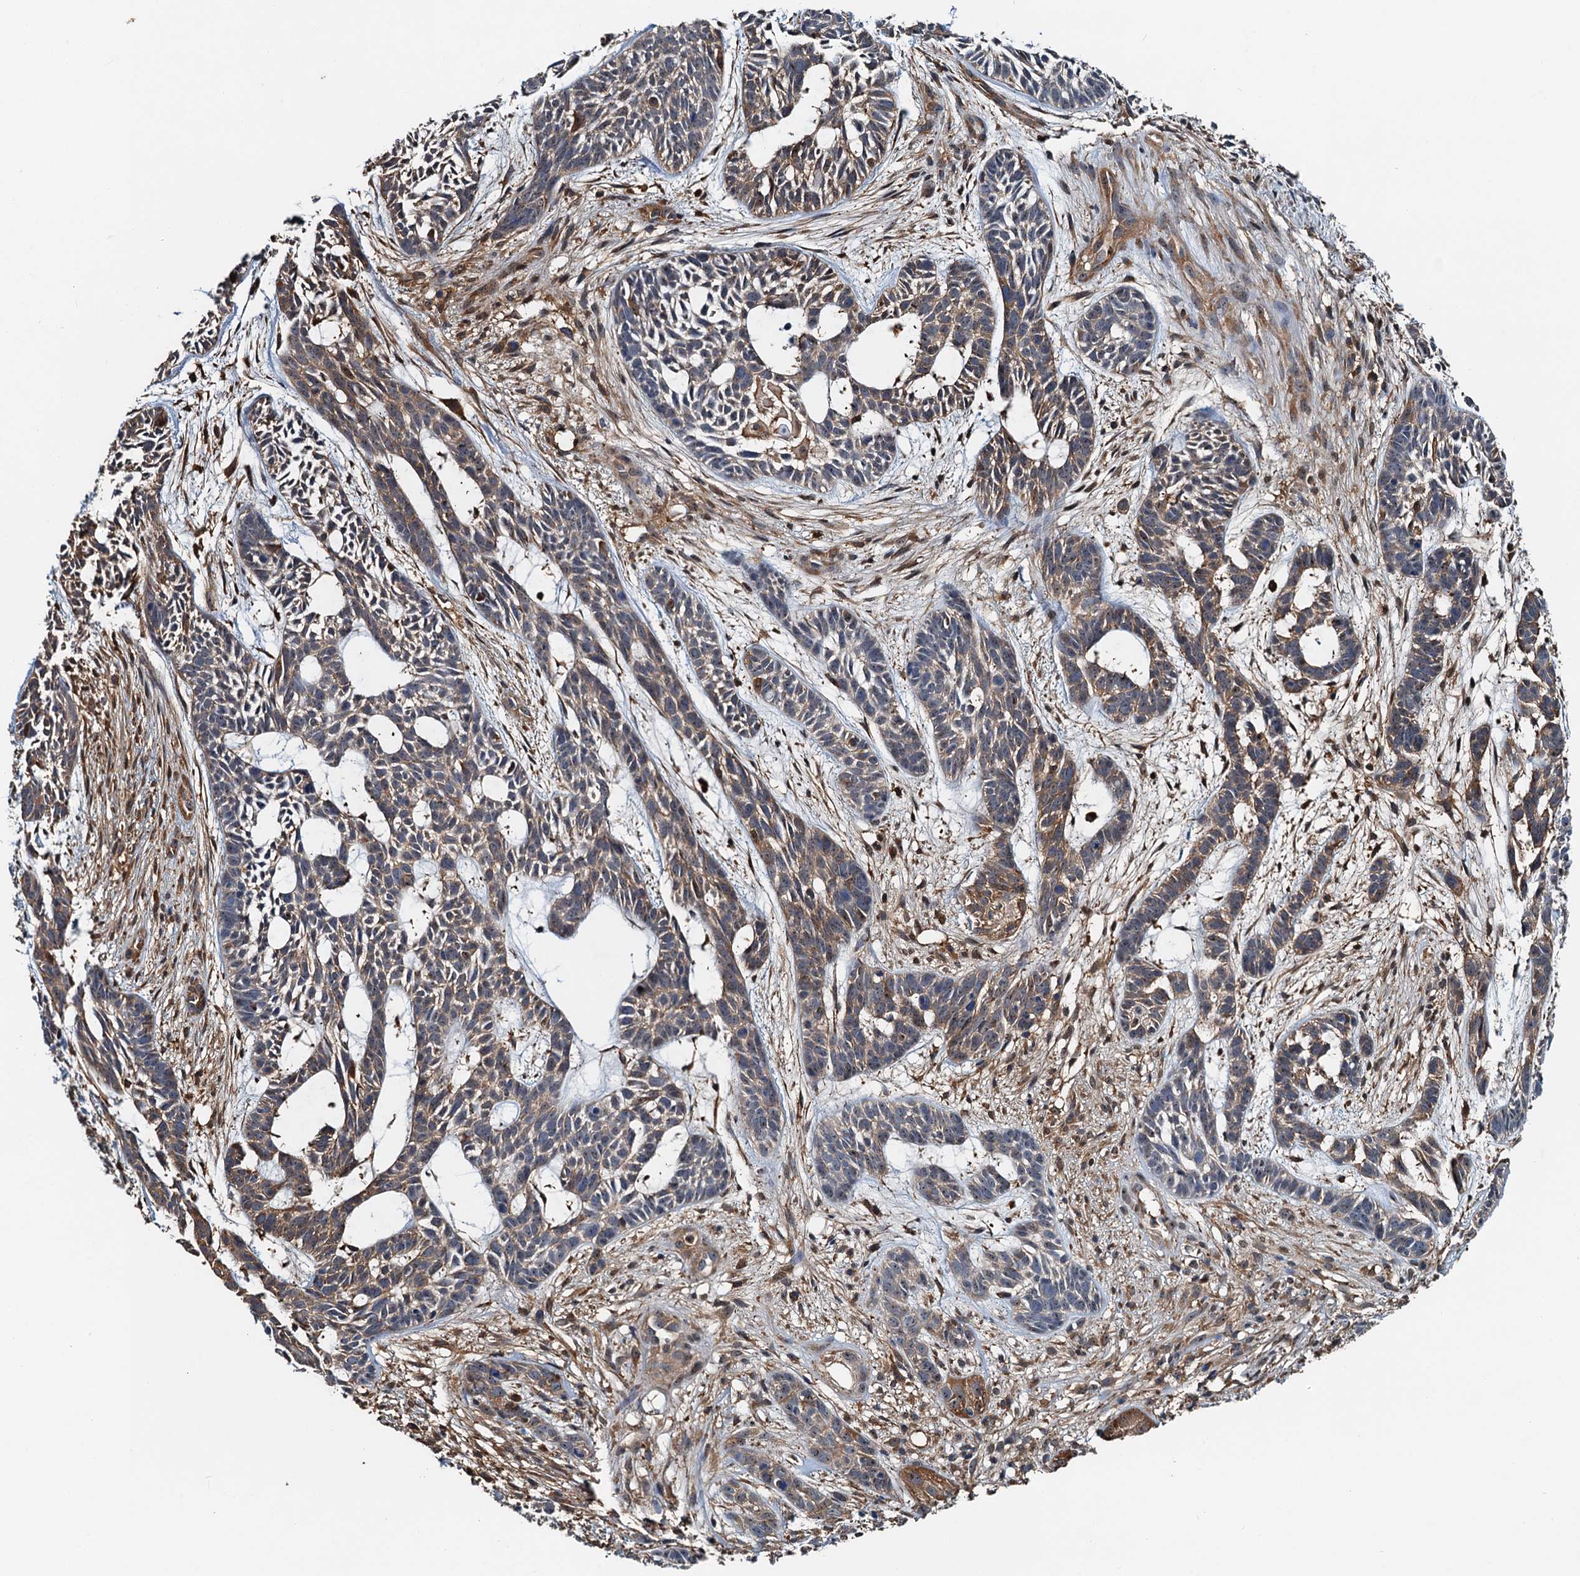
{"staining": {"intensity": "weak", "quantity": "25%-75%", "location": "cytoplasmic/membranous"}, "tissue": "skin cancer", "cell_type": "Tumor cells", "image_type": "cancer", "snomed": [{"axis": "morphology", "description": "Basal cell carcinoma"}, {"axis": "topography", "description": "Skin"}], "caption": "A brown stain labels weak cytoplasmic/membranous positivity of a protein in human skin cancer tumor cells.", "gene": "USP6NL", "patient": {"sex": "male", "age": 89}}